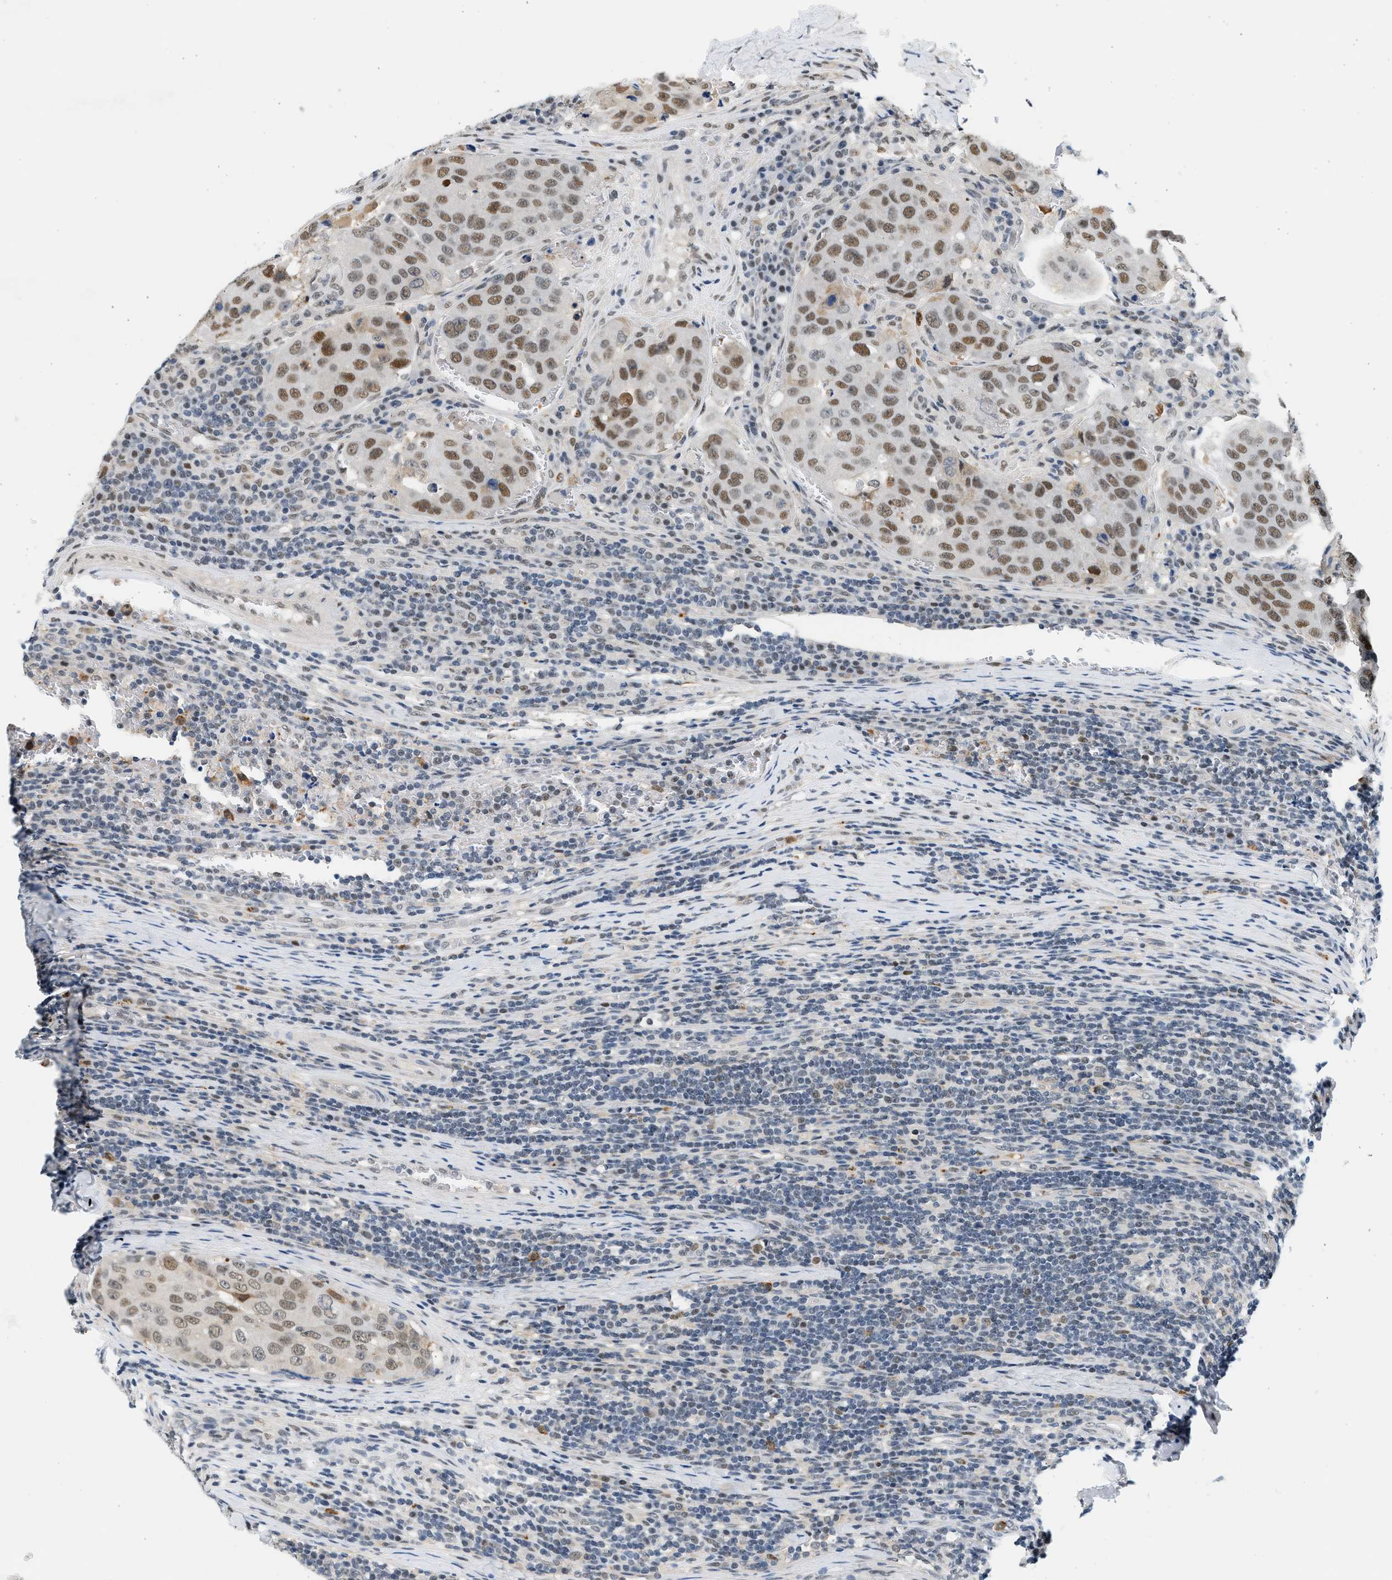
{"staining": {"intensity": "moderate", "quantity": ">75%", "location": "nuclear"}, "tissue": "urothelial cancer", "cell_type": "Tumor cells", "image_type": "cancer", "snomed": [{"axis": "morphology", "description": "Urothelial carcinoma, High grade"}, {"axis": "topography", "description": "Lymph node"}, {"axis": "topography", "description": "Urinary bladder"}], "caption": "The immunohistochemical stain highlights moderate nuclear positivity in tumor cells of urothelial cancer tissue.", "gene": "HIPK1", "patient": {"sex": "male", "age": 51}}